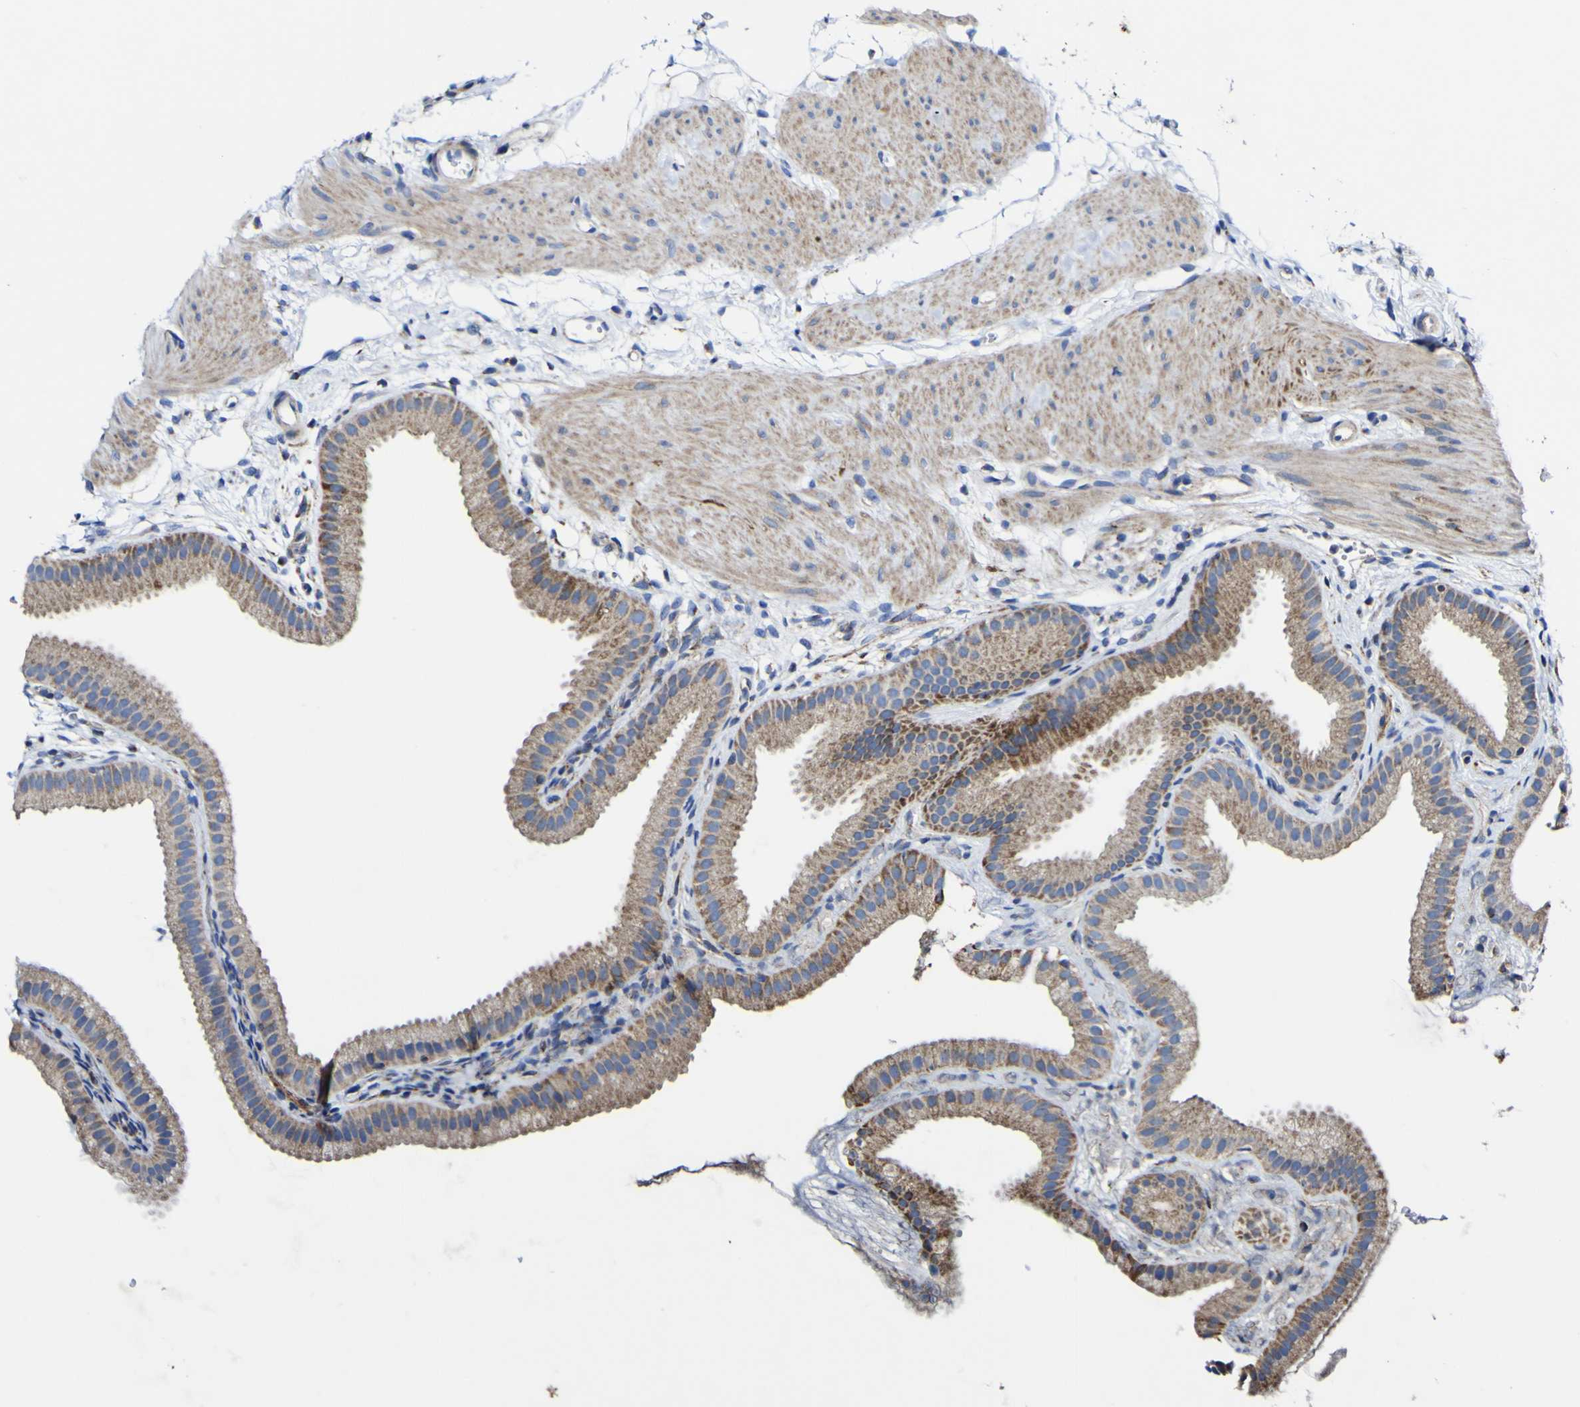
{"staining": {"intensity": "moderate", "quantity": ">75%", "location": "cytoplasmic/membranous"}, "tissue": "gallbladder", "cell_type": "Glandular cells", "image_type": "normal", "snomed": [{"axis": "morphology", "description": "Normal tissue, NOS"}, {"axis": "topography", "description": "Gallbladder"}], "caption": "High-magnification brightfield microscopy of benign gallbladder stained with DAB (brown) and counterstained with hematoxylin (blue). glandular cells exhibit moderate cytoplasmic/membranous positivity is identified in approximately>75% of cells.", "gene": "CCDC90B", "patient": {"sex": "female", "age": 64}}